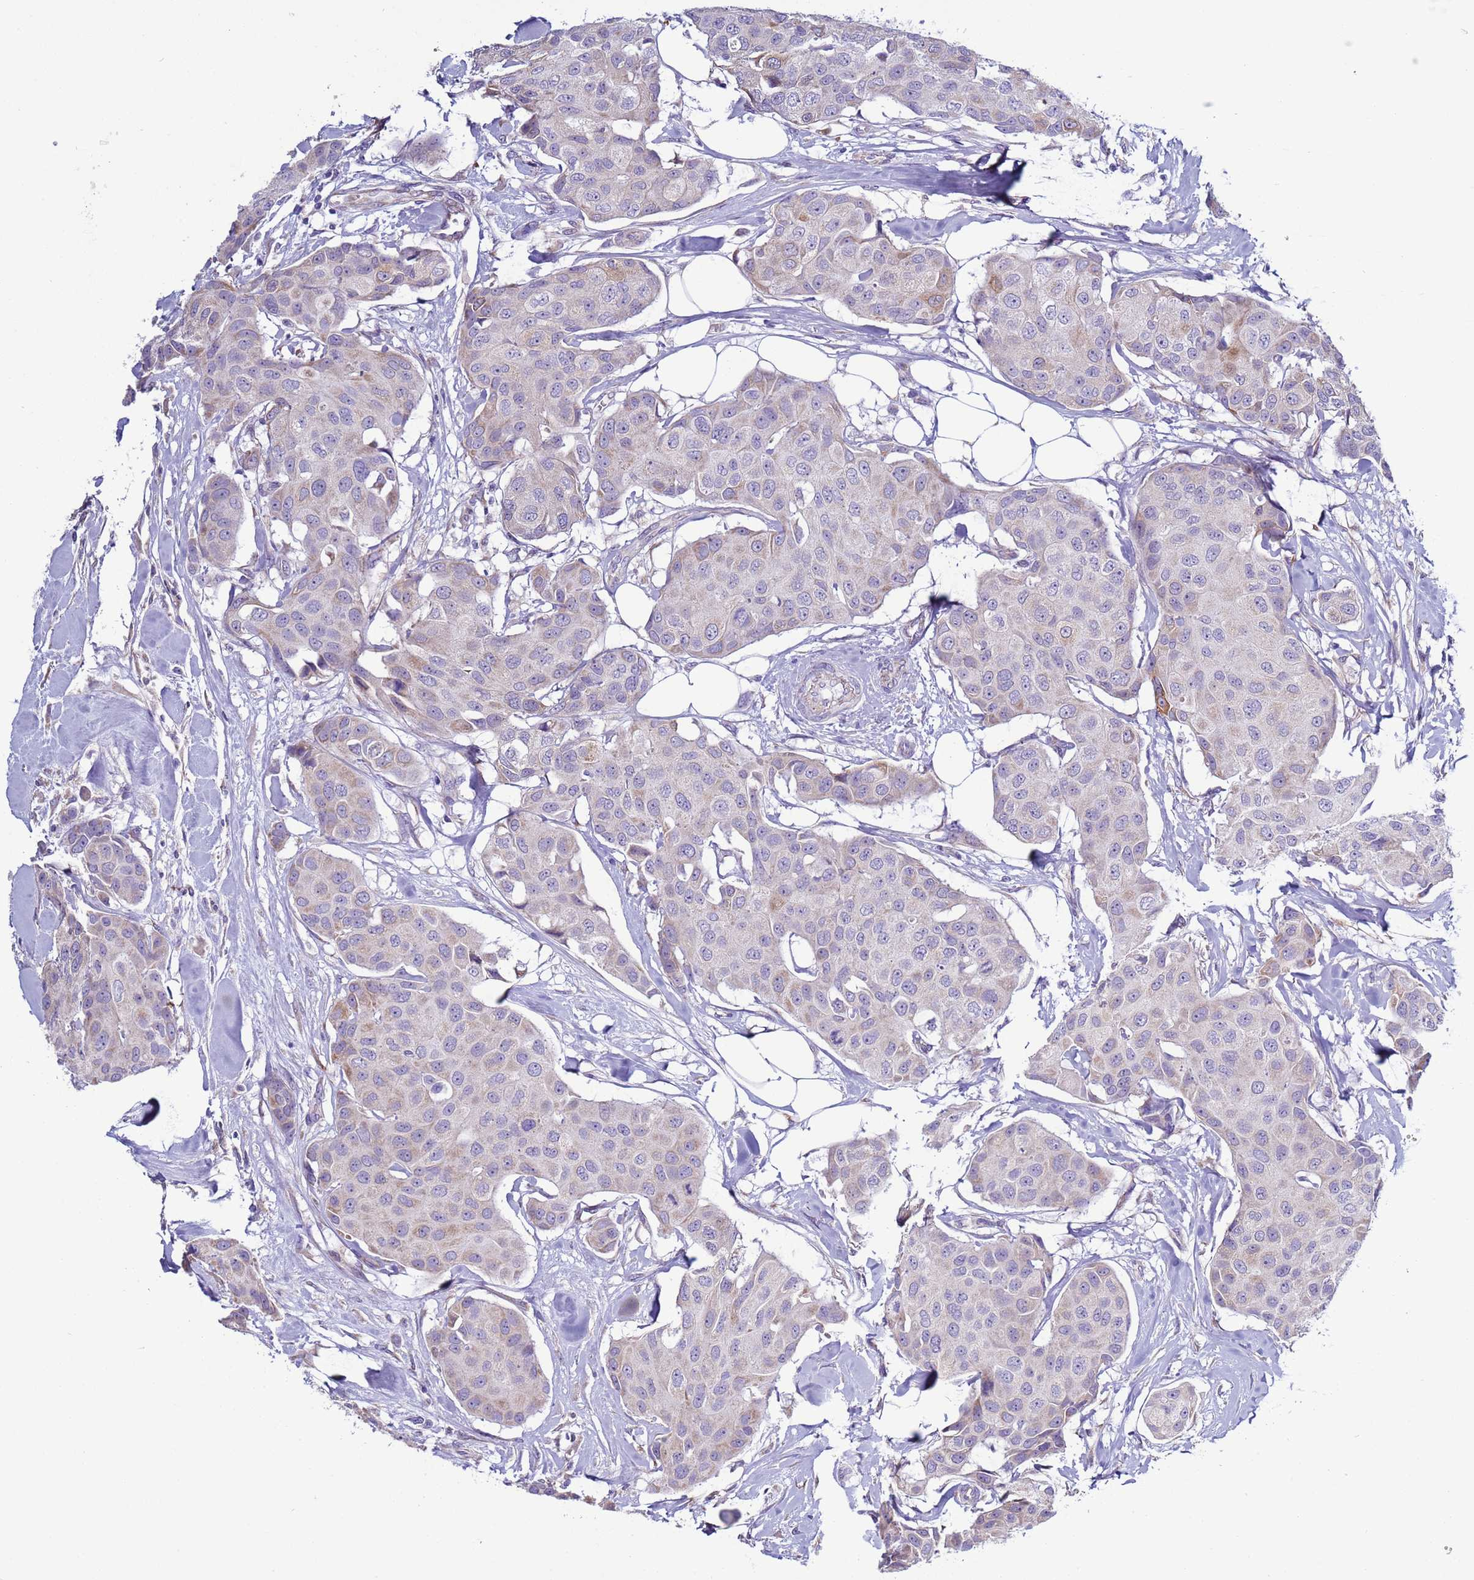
{"staining": {"intensity": "weak", "quantity": "<25%", "location": "cytoplasmic/membranous"}, "tissue": "breast cancer", "cell_type": "Tumor cells", "image_type": "cancer", "snomed": [{"axis": "morphology", "description": "Duct carcinoma"}, {"axis": "topography", "description": "Breast"}, {"axis": "topography", "description": "Lymph node"}], "caption": "Breast cancer stained for a protein using immunohistochemistry displays no positivity tumor cells.", "gene": "ABHD17B", "patient": {"sex": "female", "age": 80}}